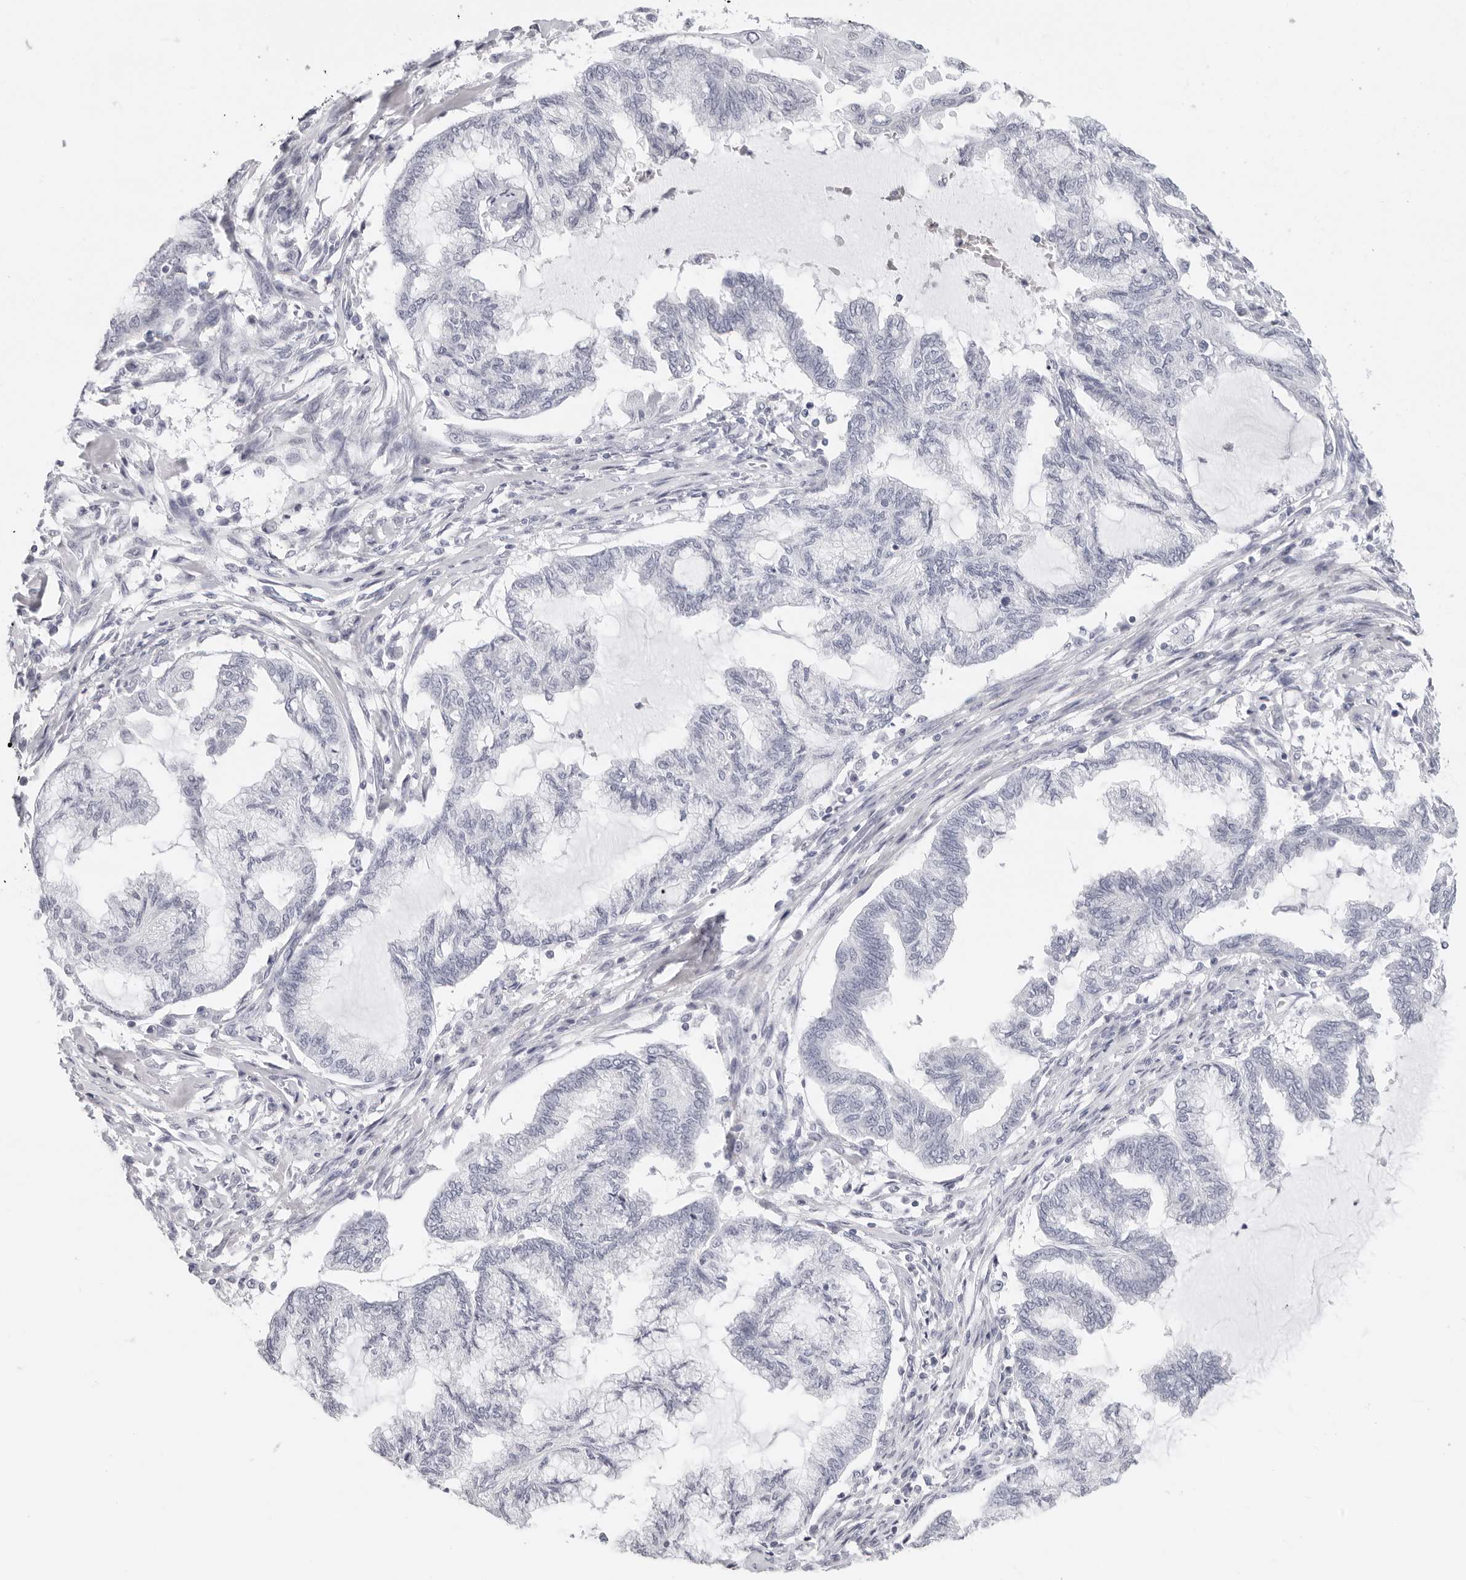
{"staining": {"intensity": "negative", "quantity": "none", "location": "none"}, "tissue": "endometrial cancer", "cell_type": "Tumor cells", "image_type": "cancer", "snomed": [{"axis": "morphology", "description": "Adenocarcinoma, NOS"}, {"axis": "topography", "description": "Endometrium"}], "caption": "An immunohistochemistry (IHC) micrograph of adenocarcinoma (endometrial) is shown. There is no staining in tumor cells of adenocarcinoma (endometrial).", "gene": "AGMAT", "patient": {"sex": "female", "age": 86}}